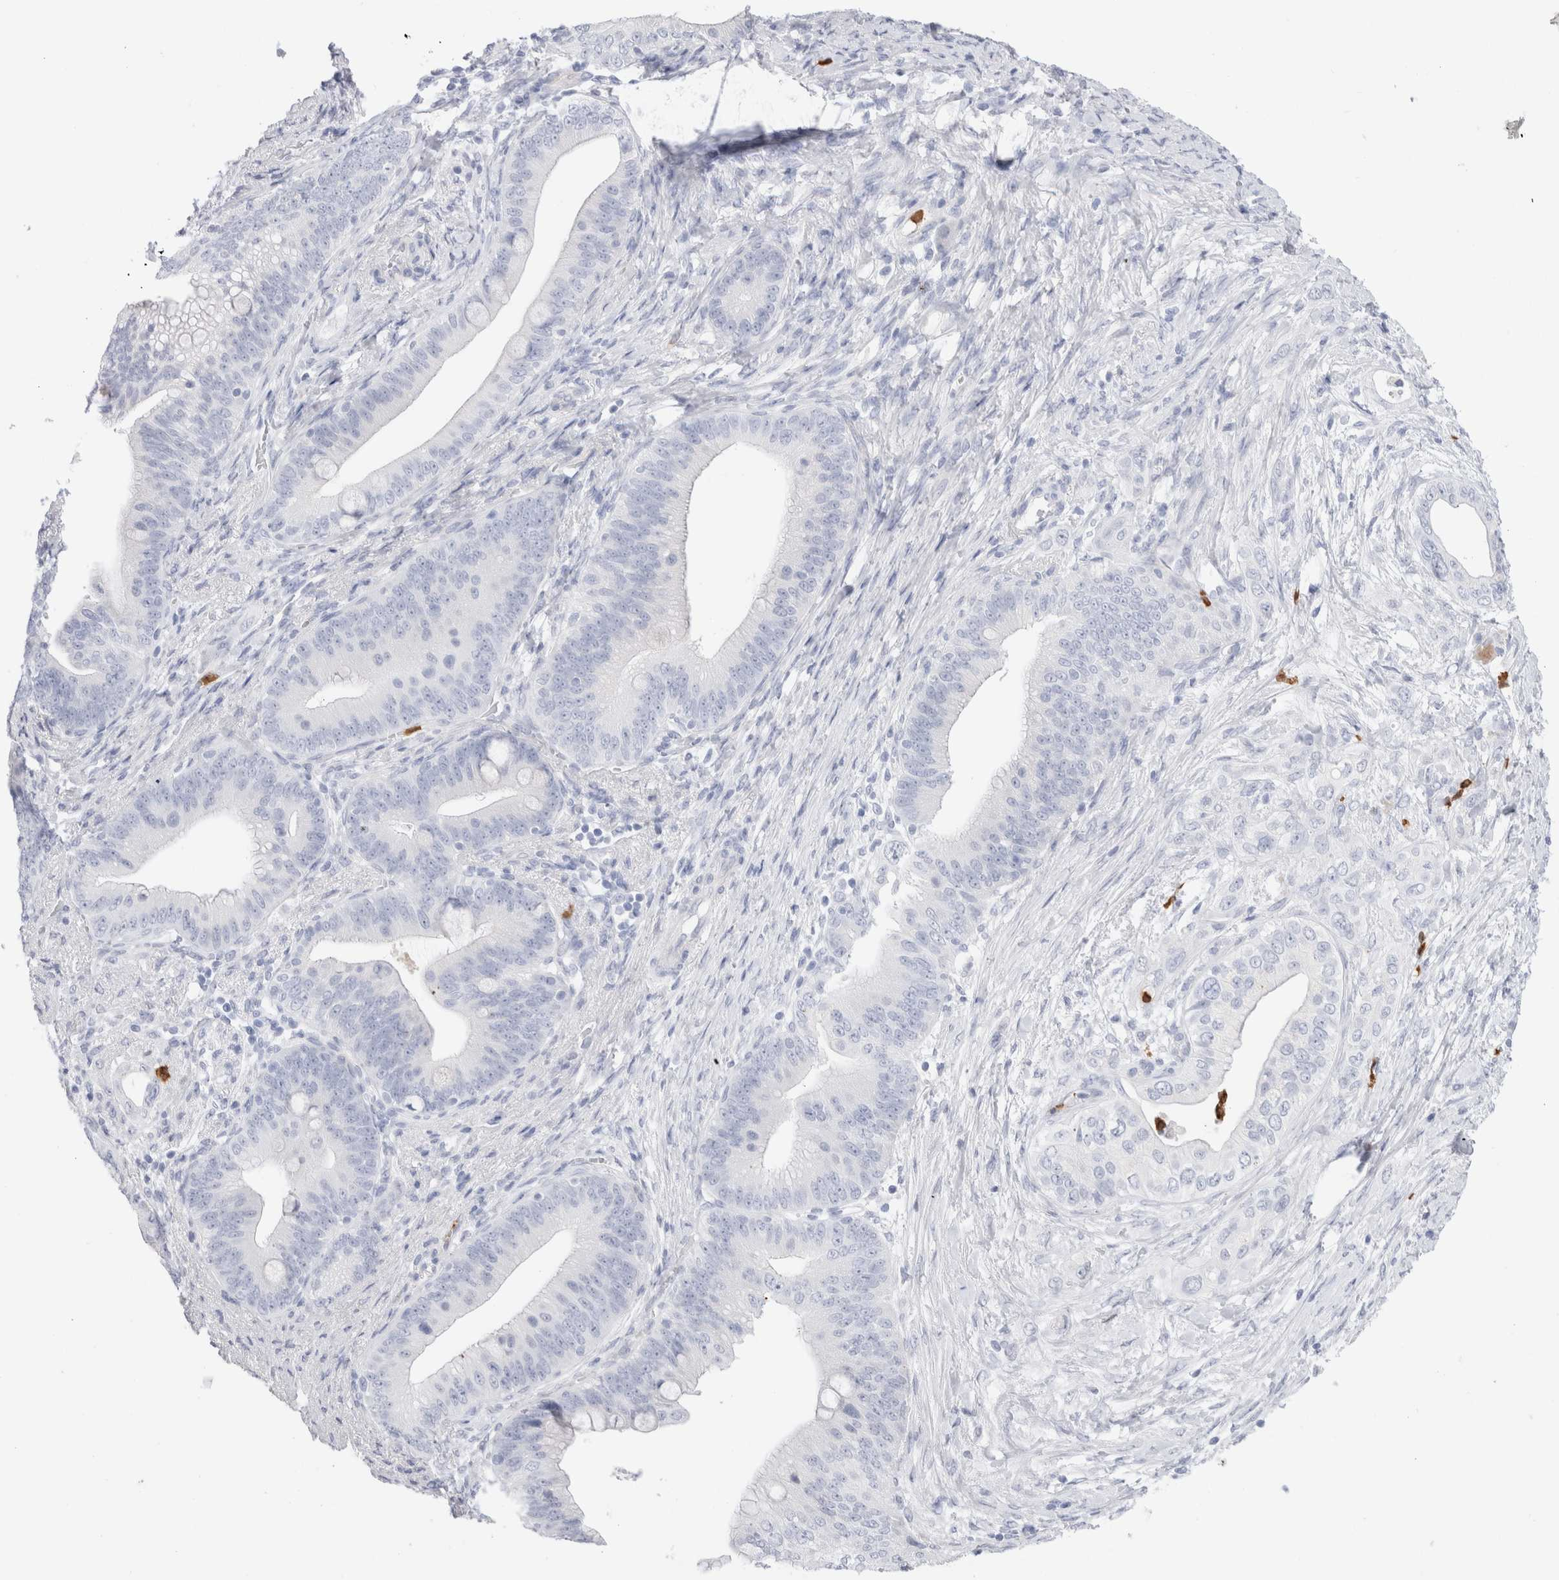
{"staining": {"intensity": "negative", "quantity": "none", "location": "none"}, "tissue": "pancreatic cancer", "cell_type": "Tumor cells", "image_type": "cancer", "snomed": [{"axis": "morphology", "description": "Adenocarcinoma, NOS"}, {"axis": "topography", "description": "Pancreas"}], "caption": "Adenocarcinoma (pancreatic) was stained to show a protein in brown. There is no significant staining in tumor cells.", "gene": "SLC10A5", "patient": {"sex": "male", "age": 53}}